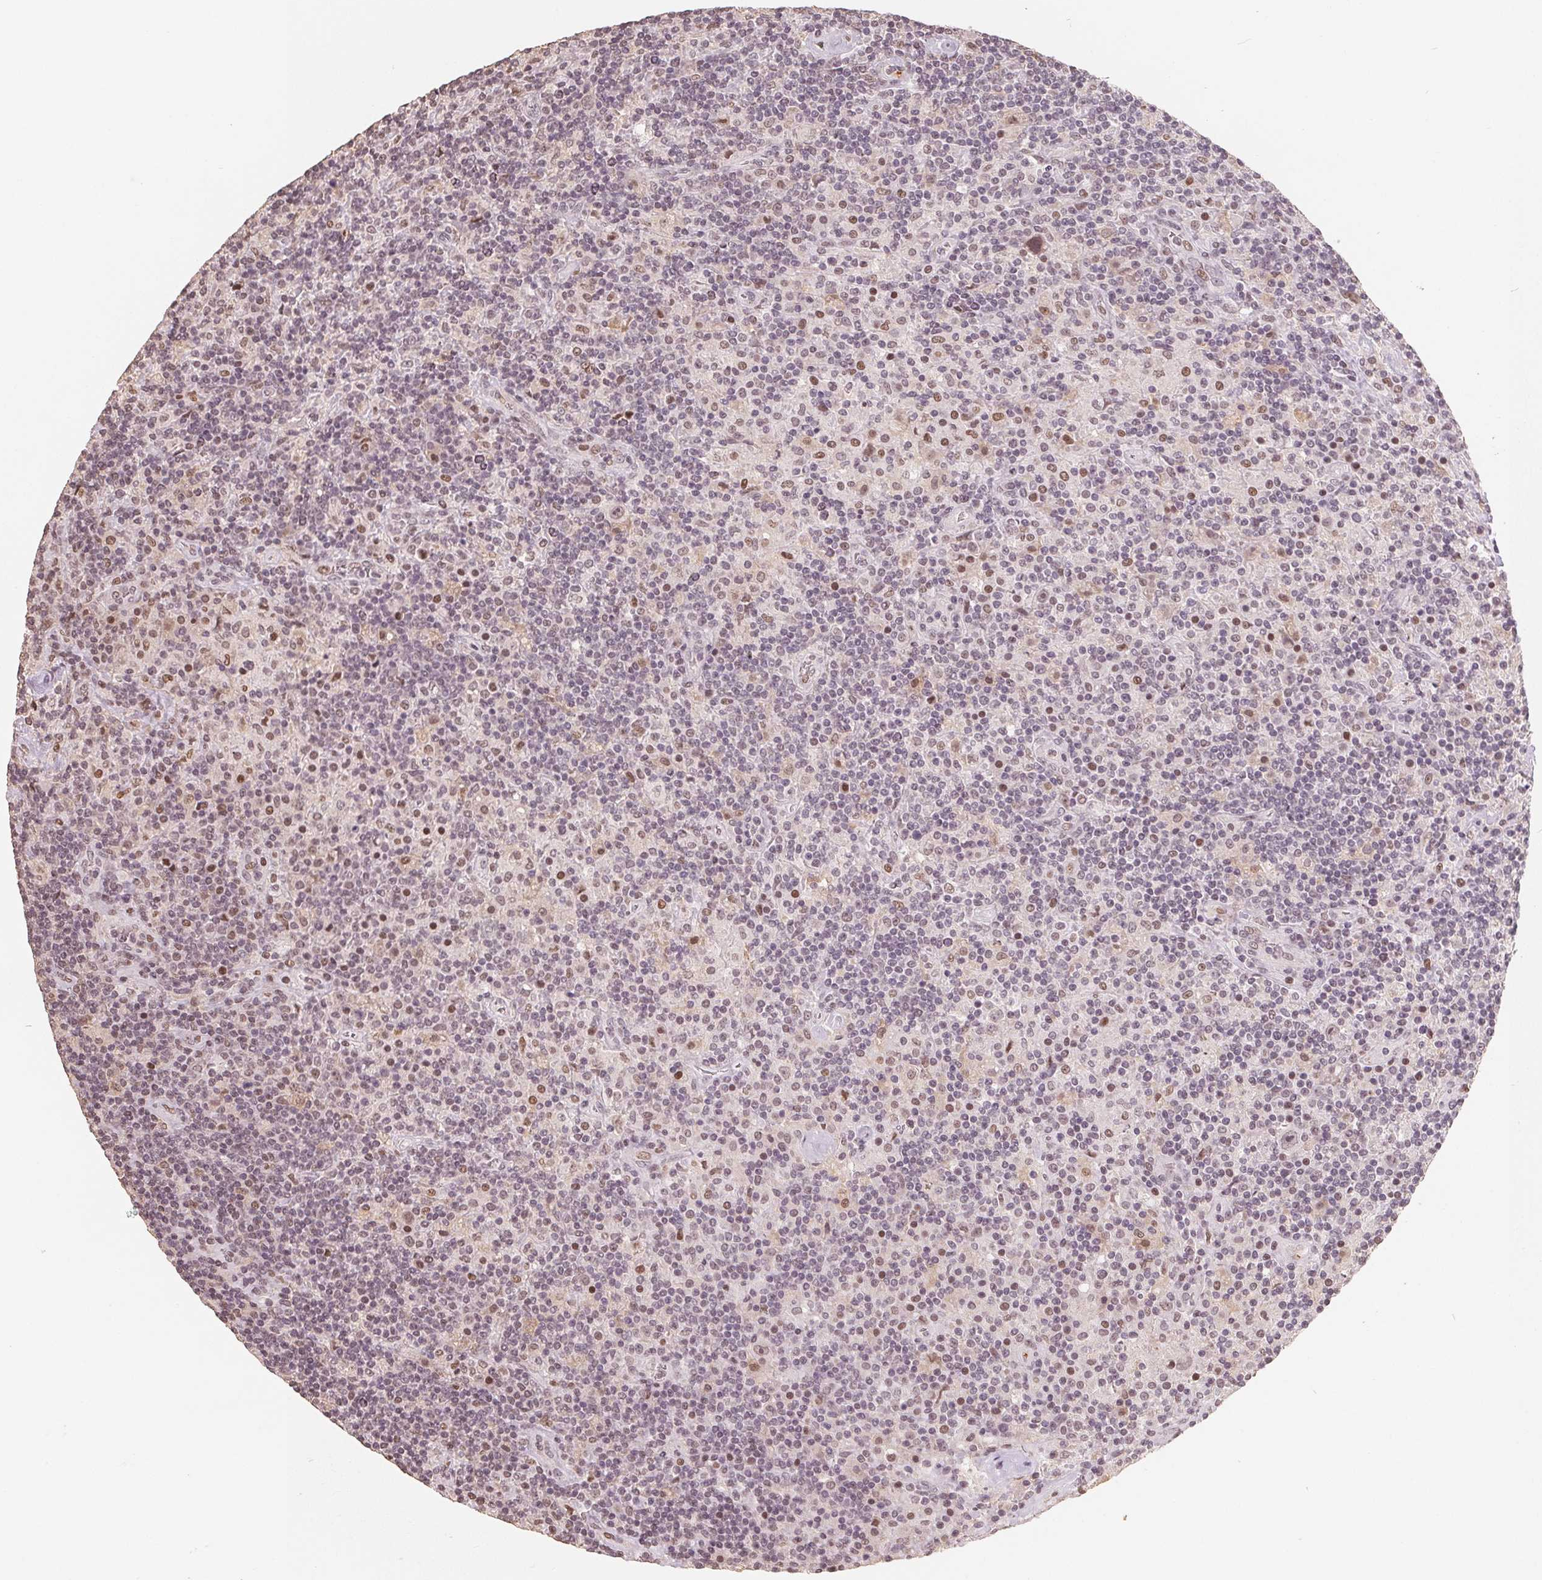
{"staining": {"intensity": "moderate", "quantity": "25%-75%", "location": "nuclear"}, "tissue": "lymphoma", "cell_type": "Tumor cells", "image_type": "cancer", "snomed": [{"axis": "morphology", "description": "Hodgkin's disease, NOS"}, {"axis": "topography", "description": "Lymph node"}], "caption": "Lymphoma was stained to show a protein in brown. There is medium levels of moderate nuclear positivity in approximately 25%-75% of tumor cells.", "gene": "CCDC138", "patient": {"sex": "male", "age": 70}}